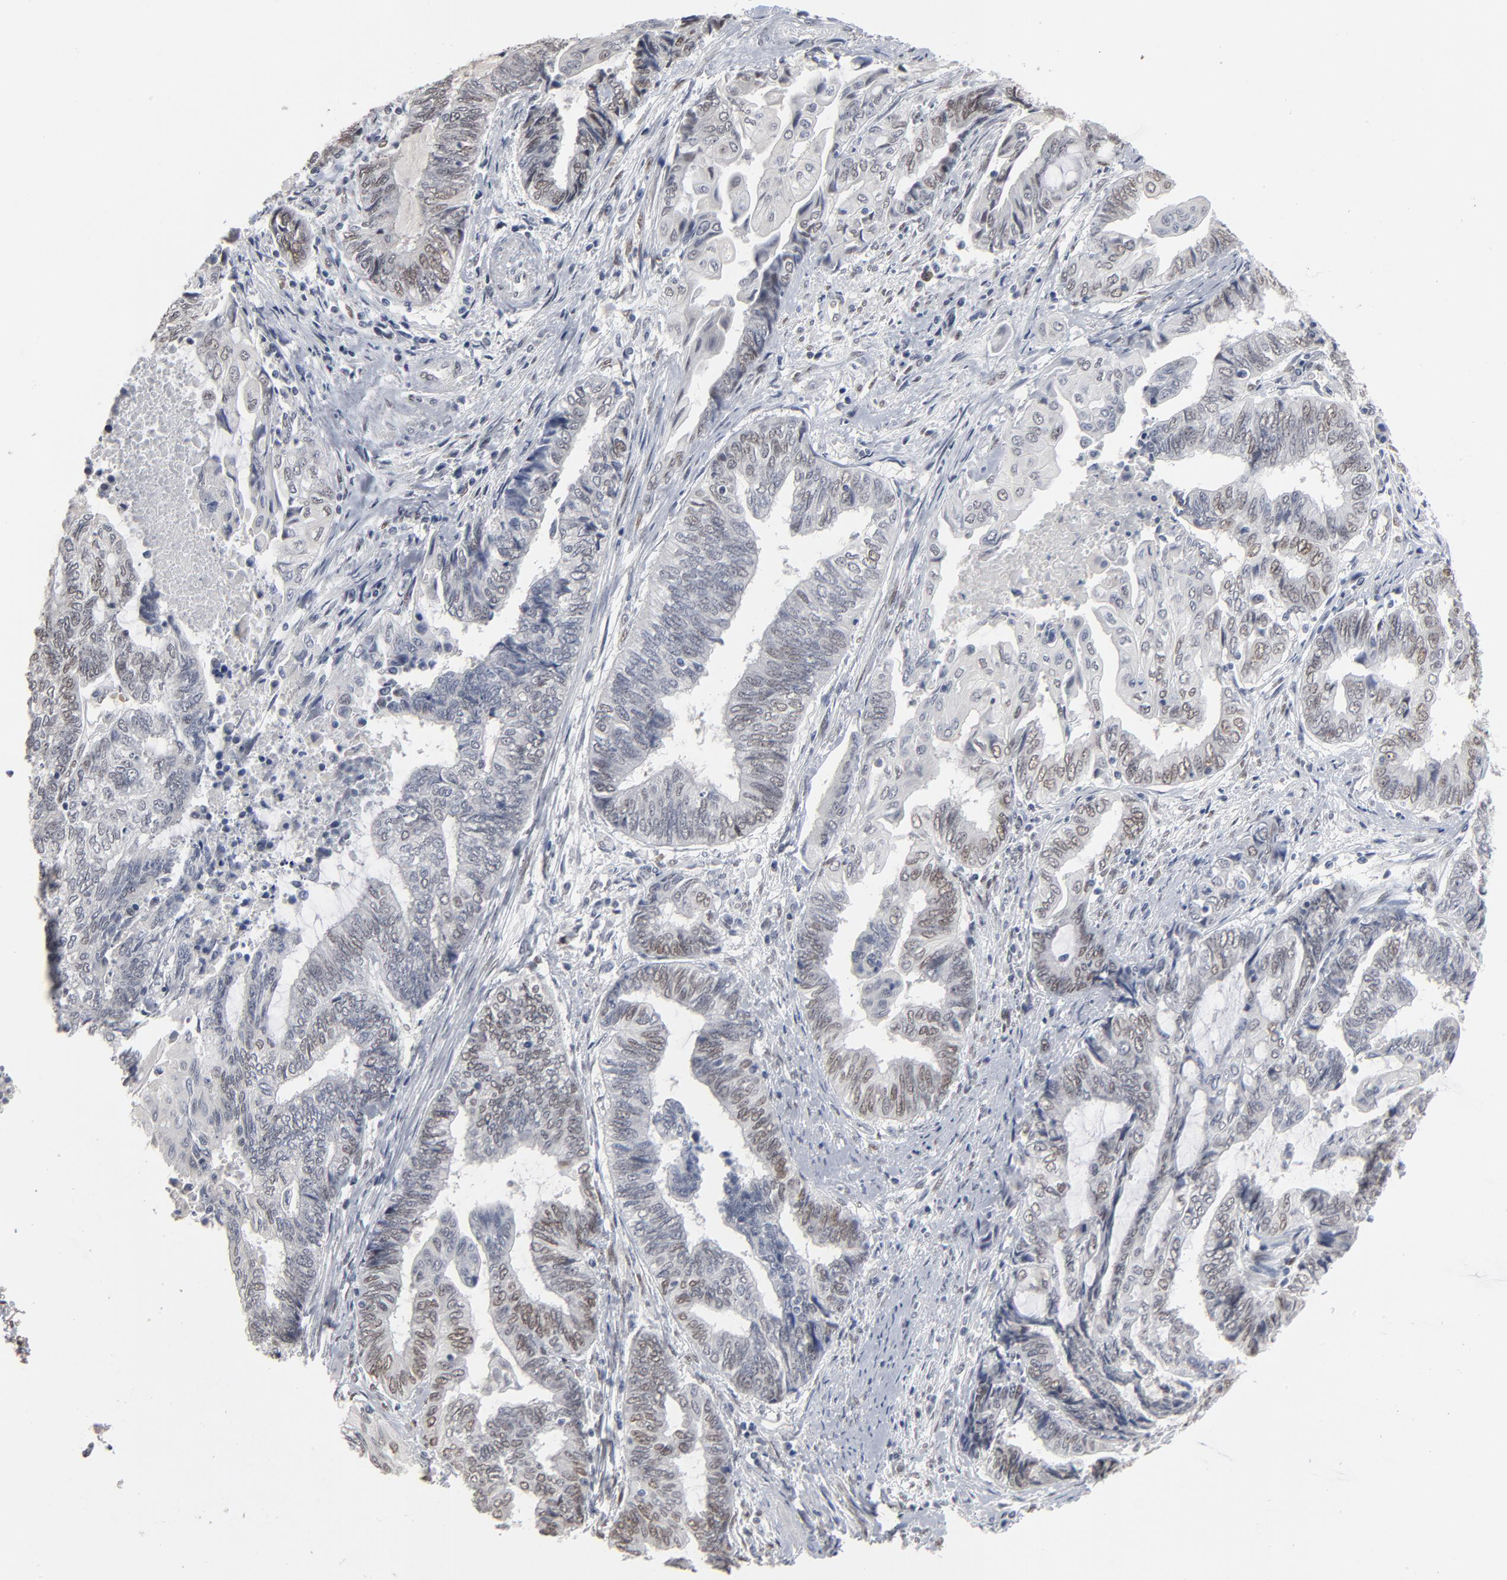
{"staining": {"intensity": "weak", "quantity": "<25%", "location": "nuclear"}, "tissue": "endometrial cancer", "cell_type": "Tumor cells", "image_type": "cancer", "snomed": [{"axis": "morphology", "description": "Adenocarcinoma, NOS"}, {"axis": "topography", "description": "Uterus"}, {"axis": "topography", "description": "Endometrium"}], "caption": "High power microscopy photomicrograph of an IHC photomicrograph of endometrial cancer (adenocarcinoma), revealing no significant expression in tumor cells.", "gene": "ATF7", "patient": {"sex": "female", "age": 70}}